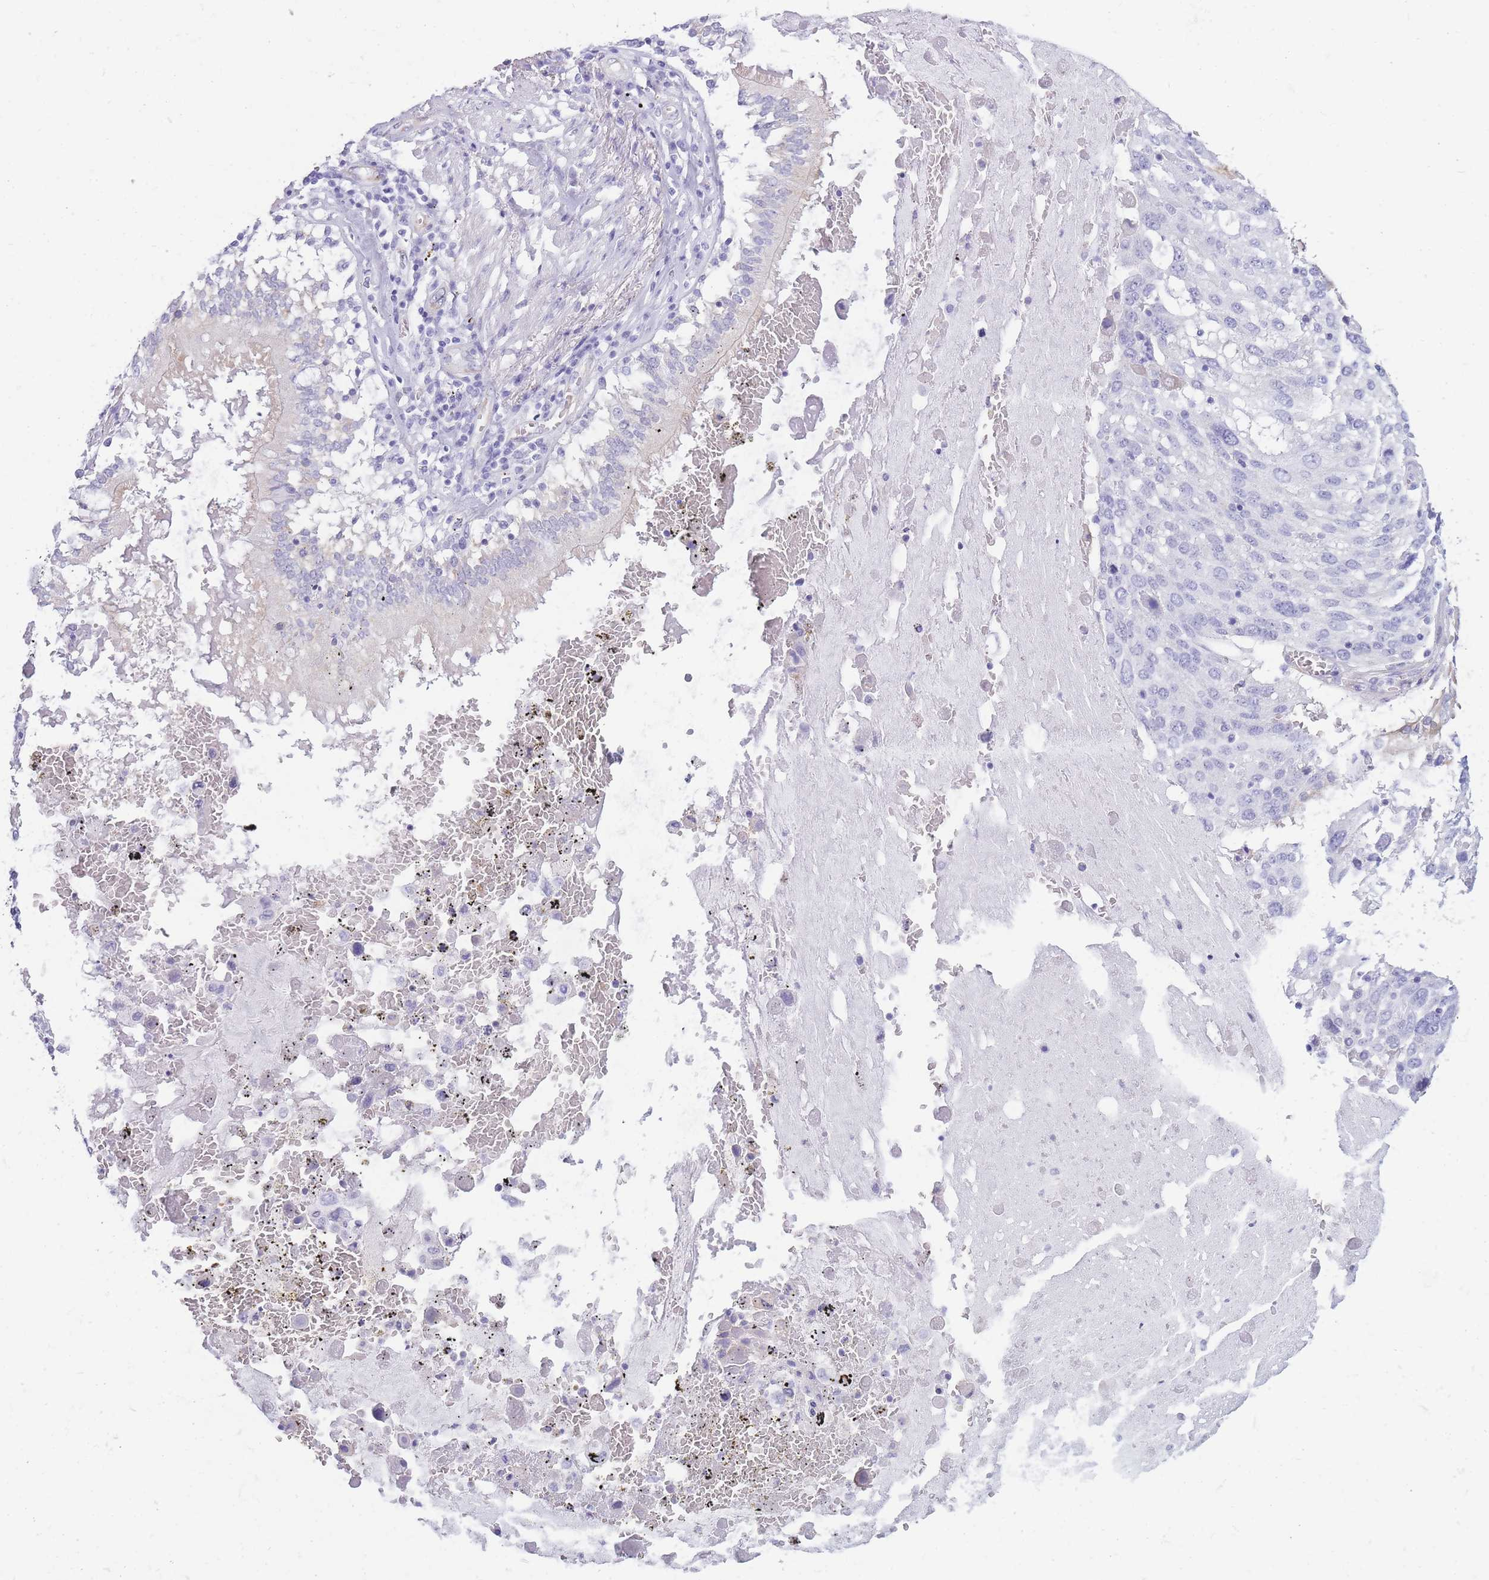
{"staining": {"intensity": "negative", "quantity": "none", "location": "none"}, "tissue": "lung cancer", "cell_type": "Tumor cells", "image_type": "cancer", "snomed": [{"axis": "morphology", "description": "Squamous cell carcinoma, NOS"}, {"axis": "topography", "description": "Lung"}], "caption": "IHC micrograph of neoplastic tissue: human lung squamous cell carcinoma stained with DAB shows no significant protein staining in tumor cells.", "gene": "MTSS2", "patient": {"sex": "male", "age": 65}}